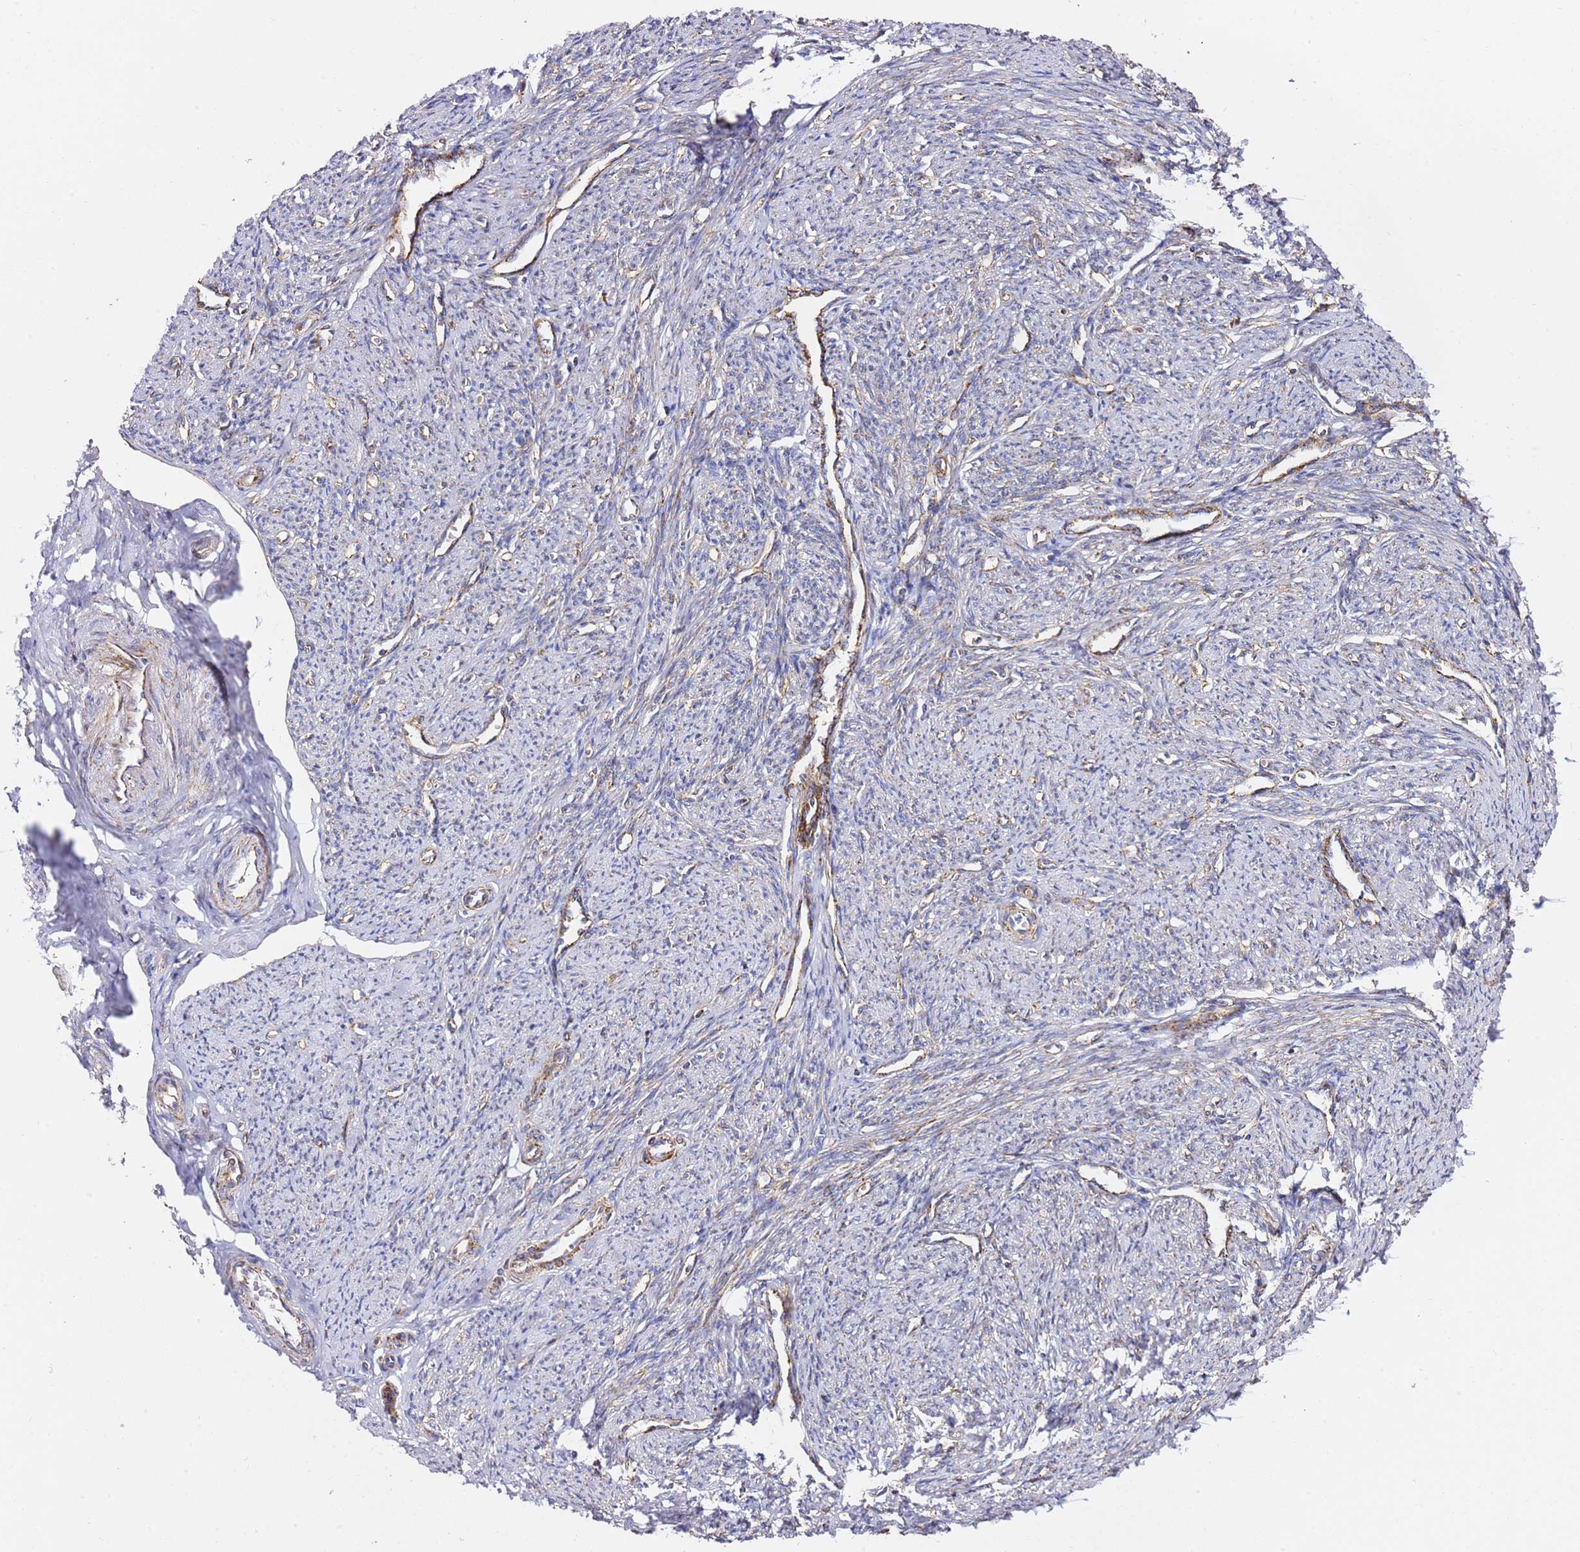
{"staining": {"intensity": "moderate", "quantity": "25%-75%", "location": "cytoplasmic/membranous"}, "tissue": "smooth muscle", "cell_type": "Smooth muscle cells", "image_type": "normal", "snomed": [{"axis": "morphology", "description": "Normal tissue, NOS"}, {"axis": "topography", "description": "Smooth muscle"}, {"axis": "topography", "description": "Uterus"}], "caption": "DAB (3,3'-diaminobenzidine) immunohistochemical staining of normal smooth muscle demonstrates moderate cytoplasmic/membranous protein expression in about 25%-75% of smooth muscle cells. (DAB (3,3'-diaminobenzidine) IHC with brightfield microscopy, high magnification).", "gene": "NDUFA3", "patient": {"sex": "female", "age": 59}}